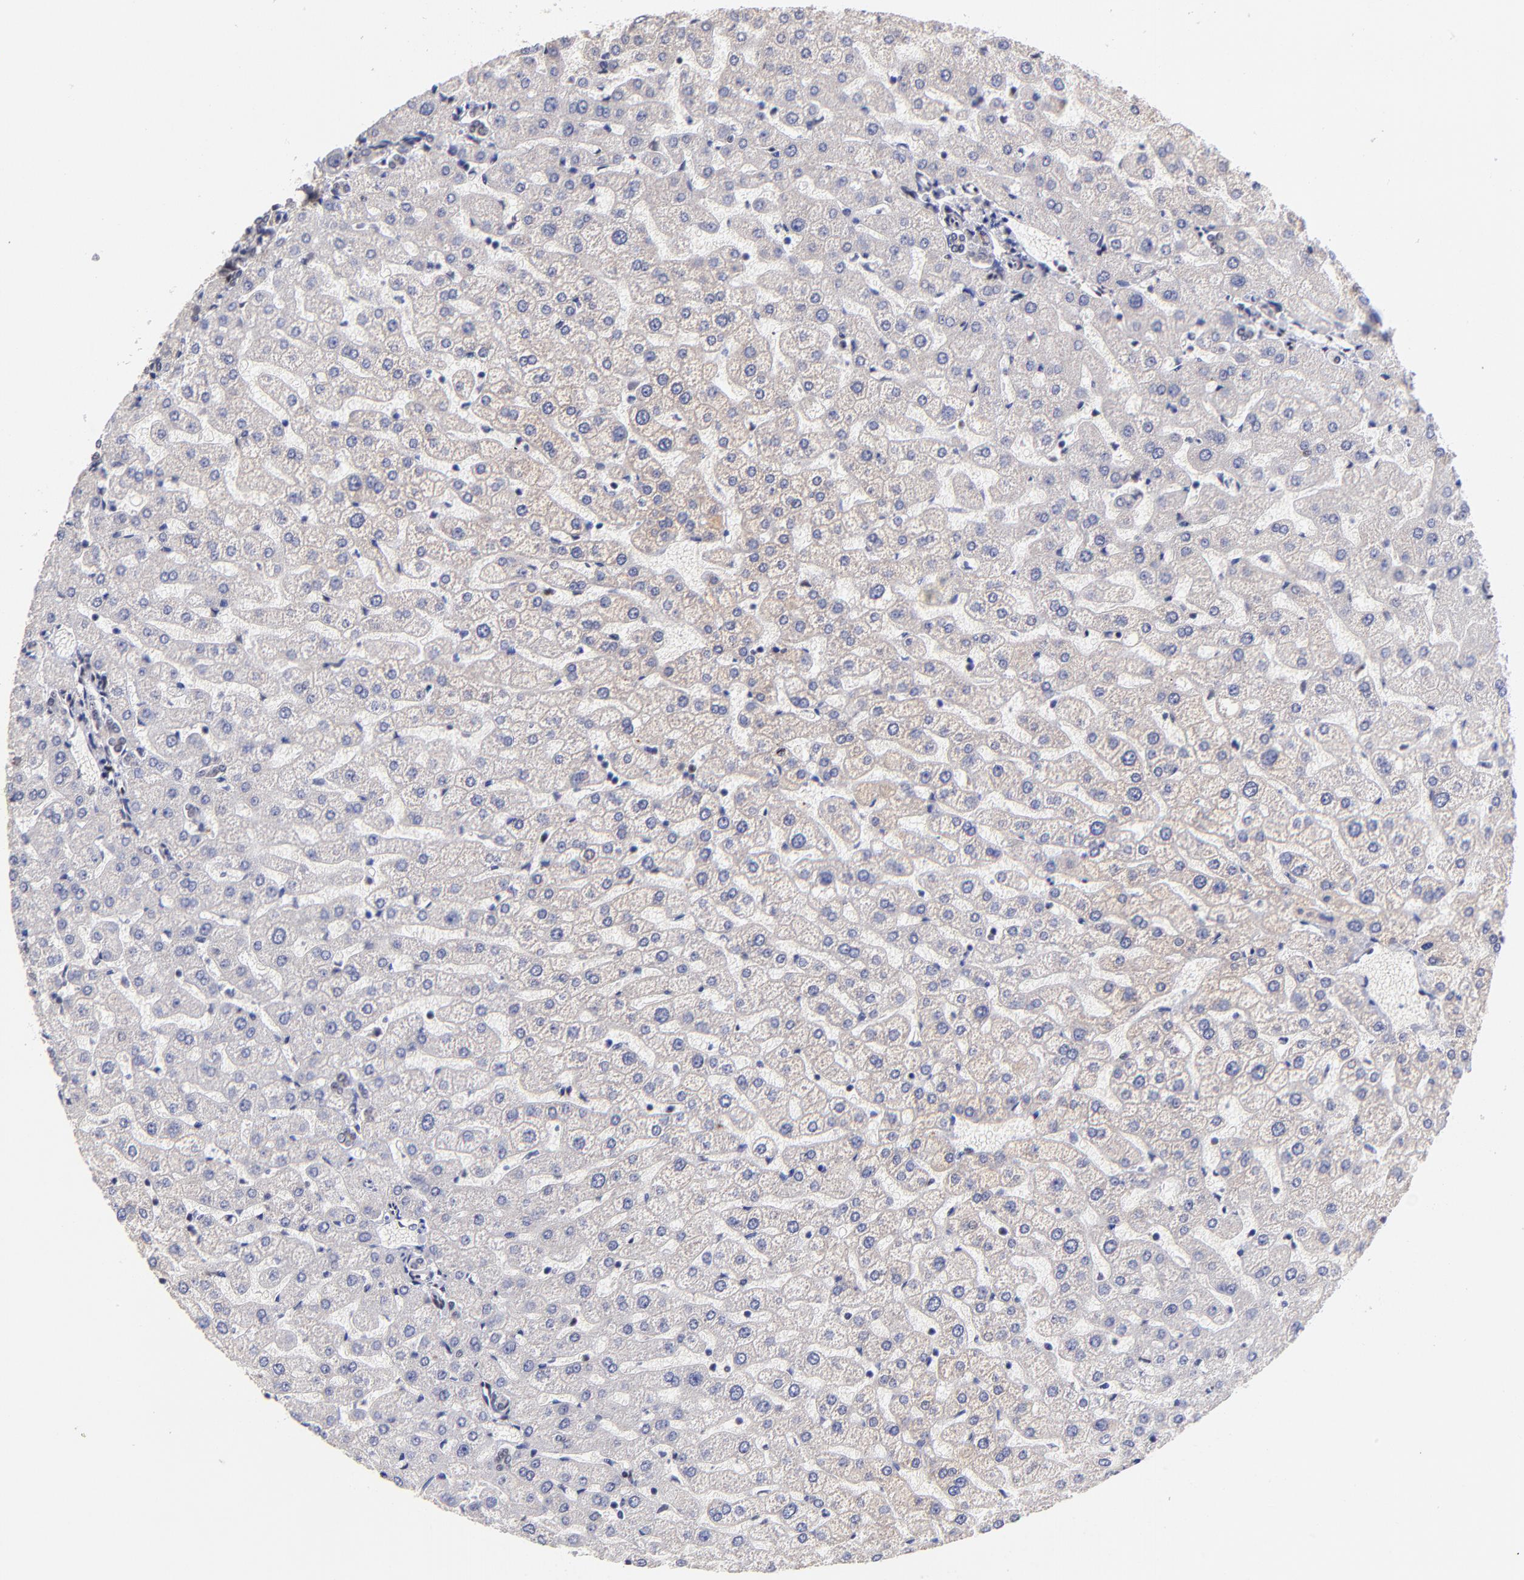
{"staining": {"intensity": "weak", "quantity": "25%-75%", "location": "nuclear"}, "tissue": "liver", "cell_type": "Cholangiocytes", "image_type": "normal", "snomed": [{"axis": "morphology", "description": "Normal tissue, NOS"}, {"axis": "morphology", "description": "Fibrosis, NOS"}, {"axis": "topography", "description": "Liver"}], "caption": "Normal liver exhibits weak nuclear staining in about 25%-75% of cholangiocytes, visualized by immunohistochemistry.", "gene": "MIDEAS", "patient": {"sex": "female", "age": 29}}